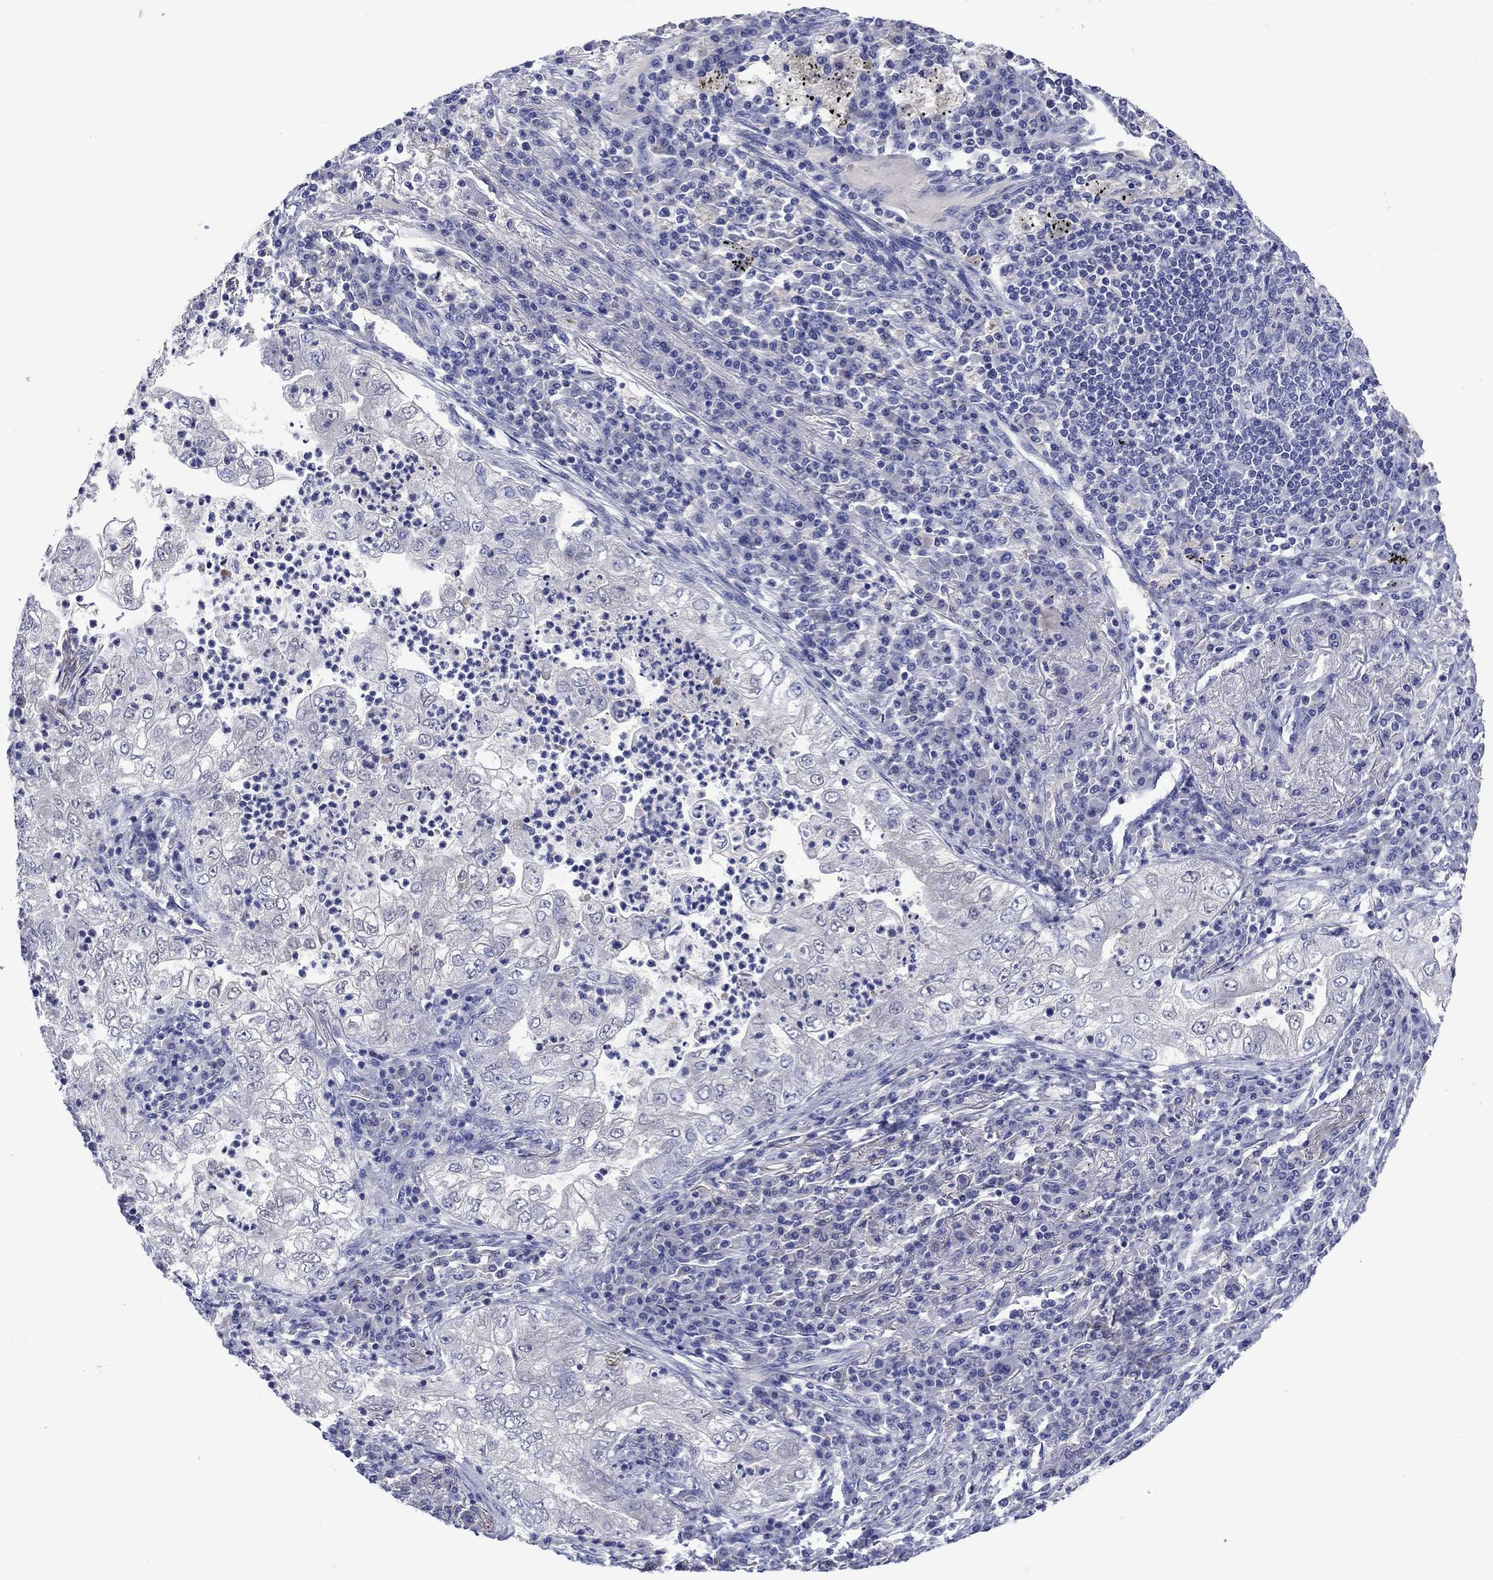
{"staining": {"intensity": "negative", "quantity": "none", "location": "none"}, "tissue": "lung cancer", "cell_type": "Tumor cells", "image_type": "cancer", "snomed": [{"axis": "morphology", "description": "Adenocarcinoma, NOS"}, {"axis": "topography", "description": "Lung"}], "caption": "Immunohistochemistry (IHC) micrograph of human lung adenocarcinoma stained for a protein (brown), which displays no staining in tumor cells.", "gene": "TOMM20L", "patient": {"sex": "female", "age": 73}}